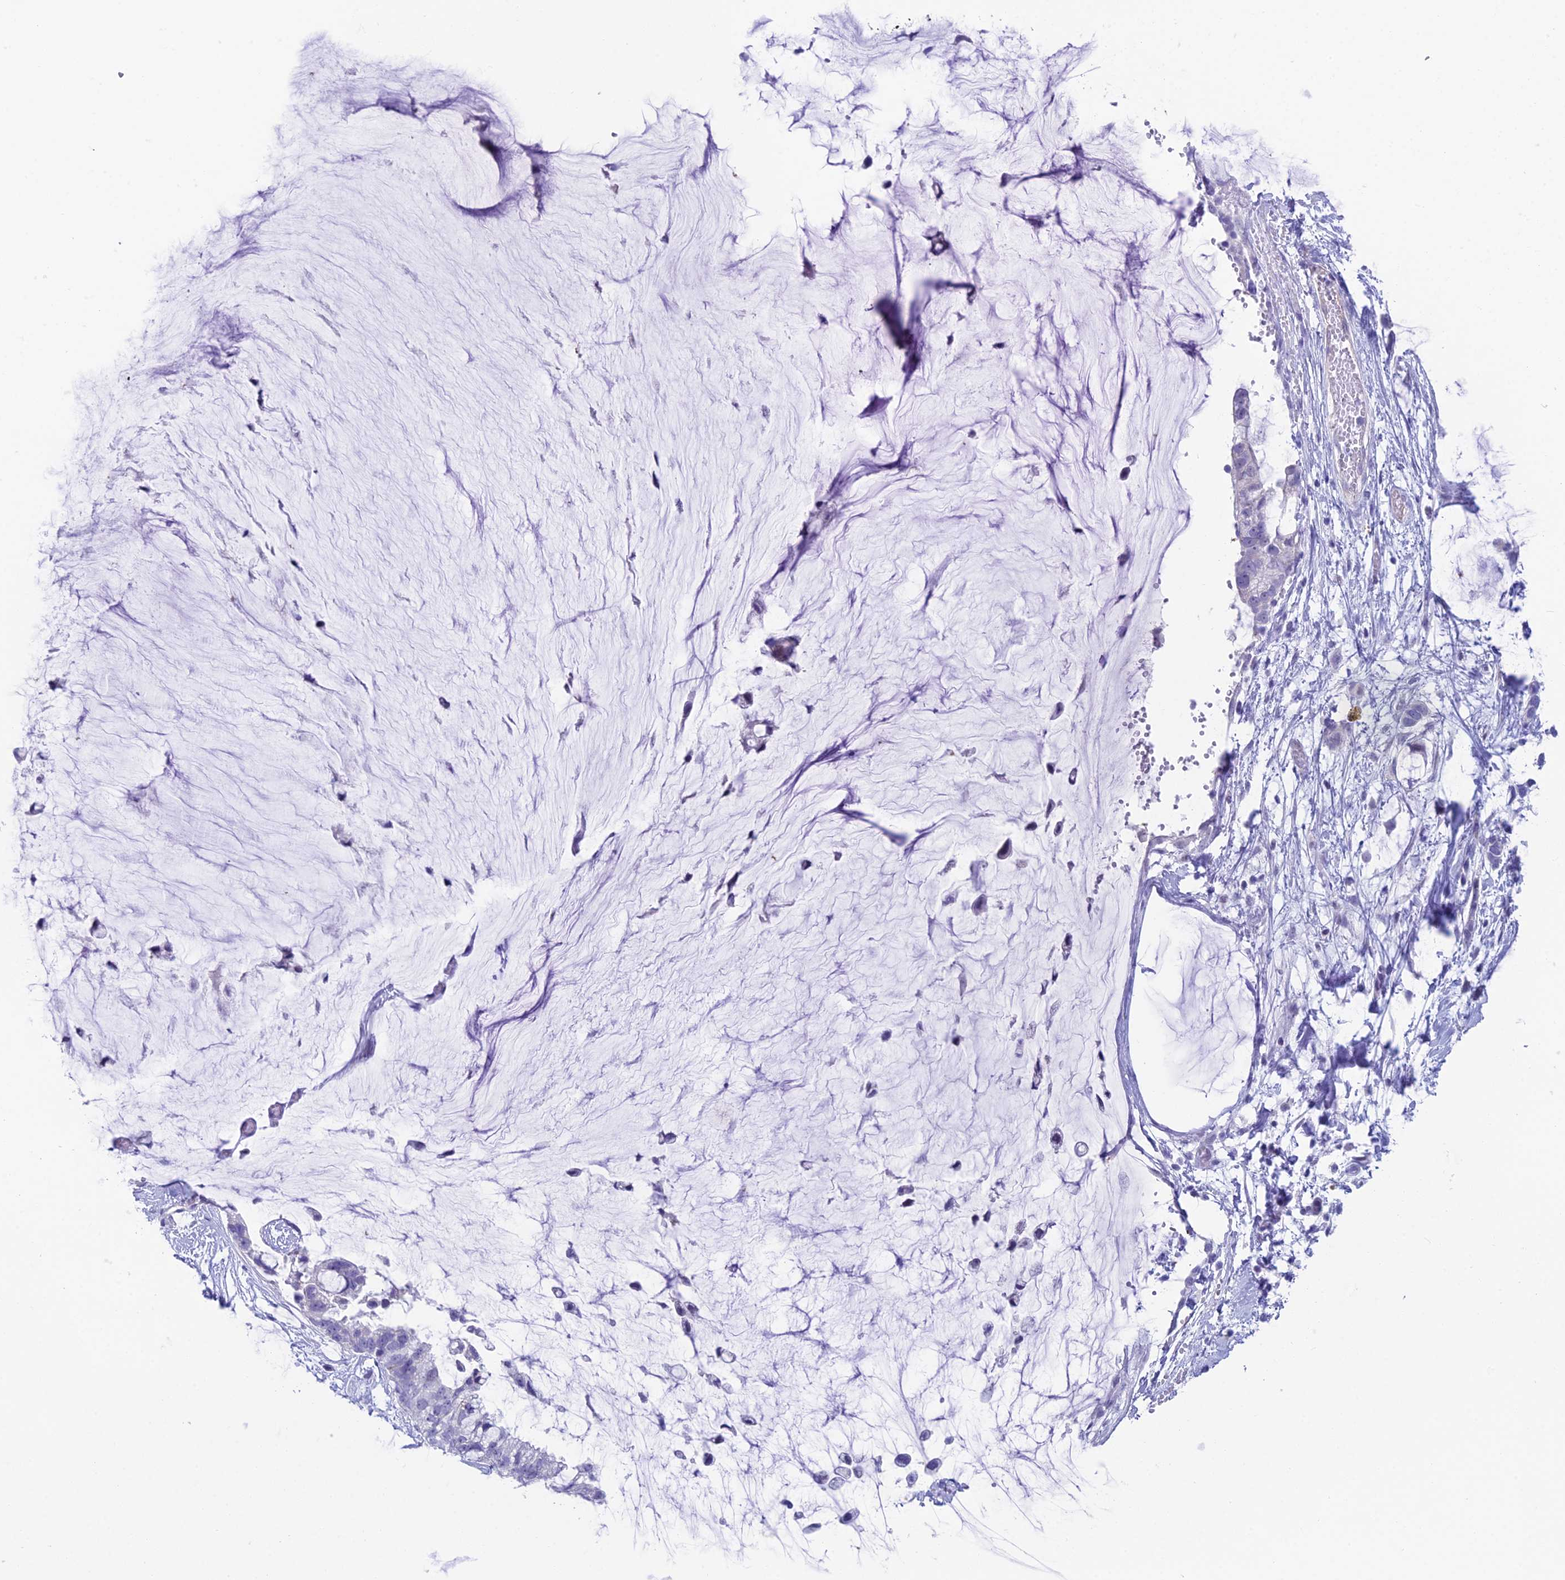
{"staining": {"intensity": "negative", "quantity": "none", "location": "none"}, "tissue": "ovarian cancer", "cell_type": "Tumor cells", "image_type": "cancer", "snomed": [{"axis": "morphology", "description": "Cystadenocarcinoma, mucinous, NOS"}, {"axis": "topography", "description": "Ovary"}], "caption": "A photomicrograph of ovarian mucinous cystadenocarcinoma stained for a protein demonstrates no brown staining in tumor cells.", "gene": "CC2D2A", "patient": {"sex": "female", "age": 39}}